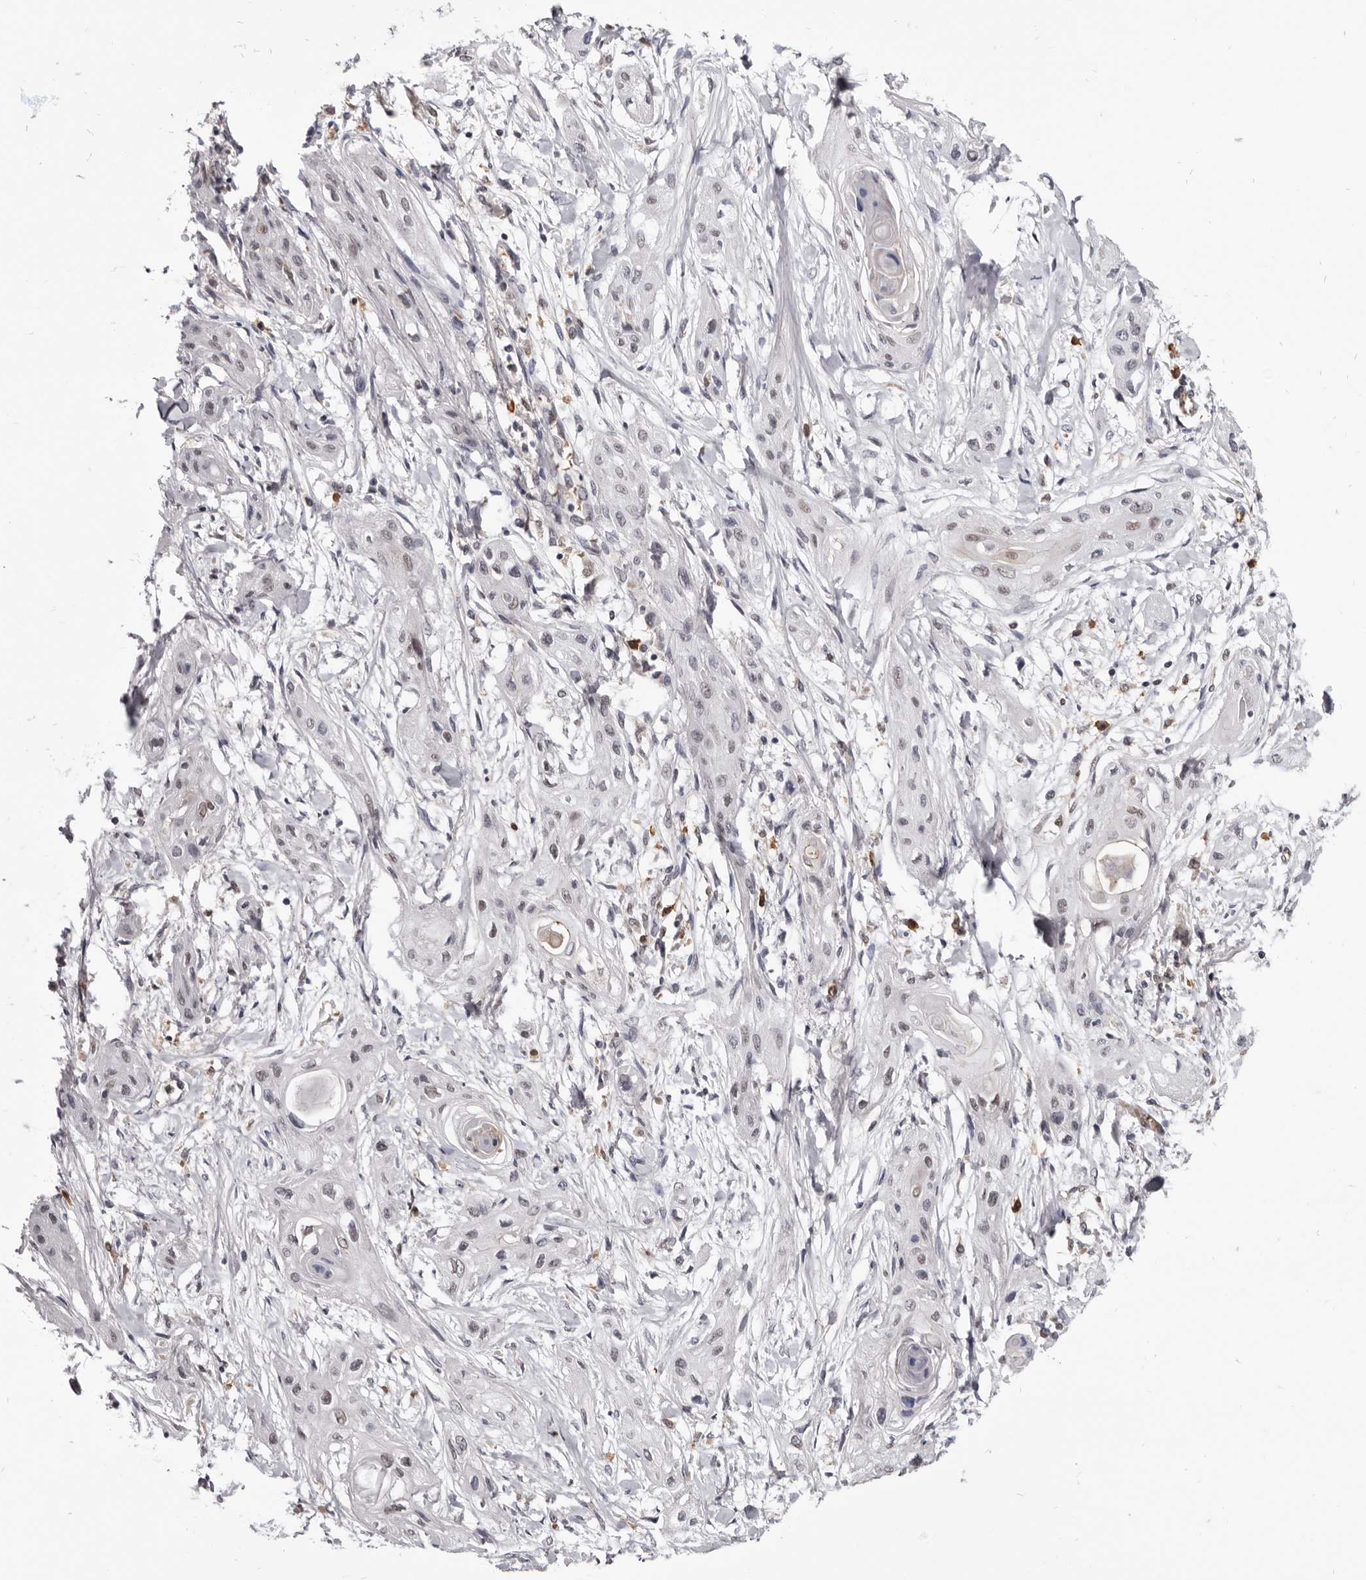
{"staining": {"intensity": "weak", "quantity": "<25%", "location": "nuclear"}, "tissue": "lung cancer", "cell_type": "Tumor cells", "image_type": "cancer", "snomed": [{"axis": "morphology", "description": "Squamous cell carcinoma, NOS"}, {"axis": "topography", "description": "Lung"}], "caption": "Tumor cells are negative for protein expression in human lung cancer (squamous cell carcinoma). (IHC, brightfield microscopy, high magnification).", "gene": "CGN", "patient": {"sex": "female", "age": 47}}